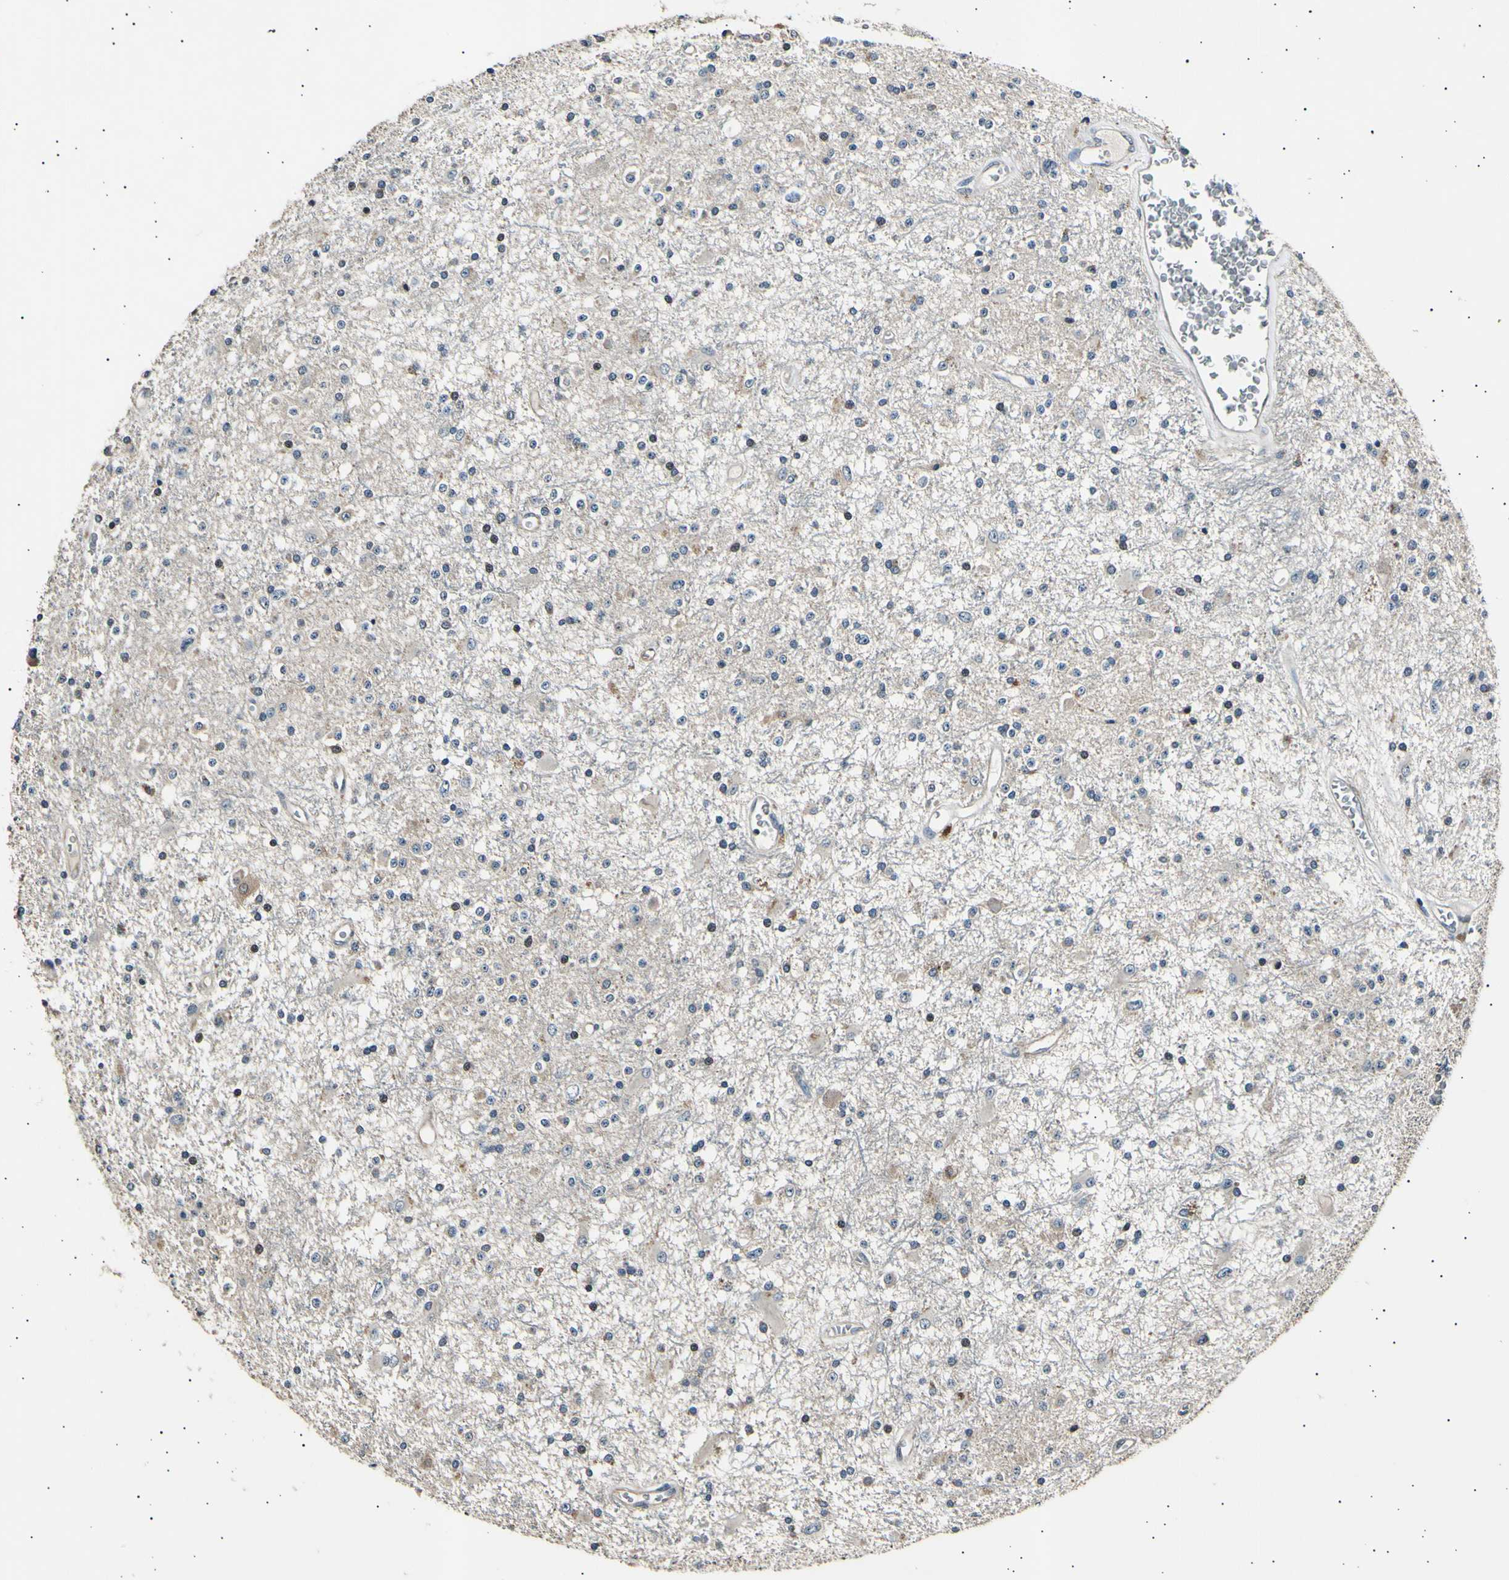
{"staining": {"intensity": "negative", "quantity": "none", "location": "none"}, "tissue": "glioma", "cell_type": "Tumor cells", "image_type": "cancer", "snomed": [{"axis": "morphology", "description": "Glioma, malignant, Low grade"}, {"axis": "topography", "description": "Brain"}], "caption": "Tumor cells show no significant staining in glioma.", "gene": "ITGA6", "patient": {"sex": "male", "age": 58}}